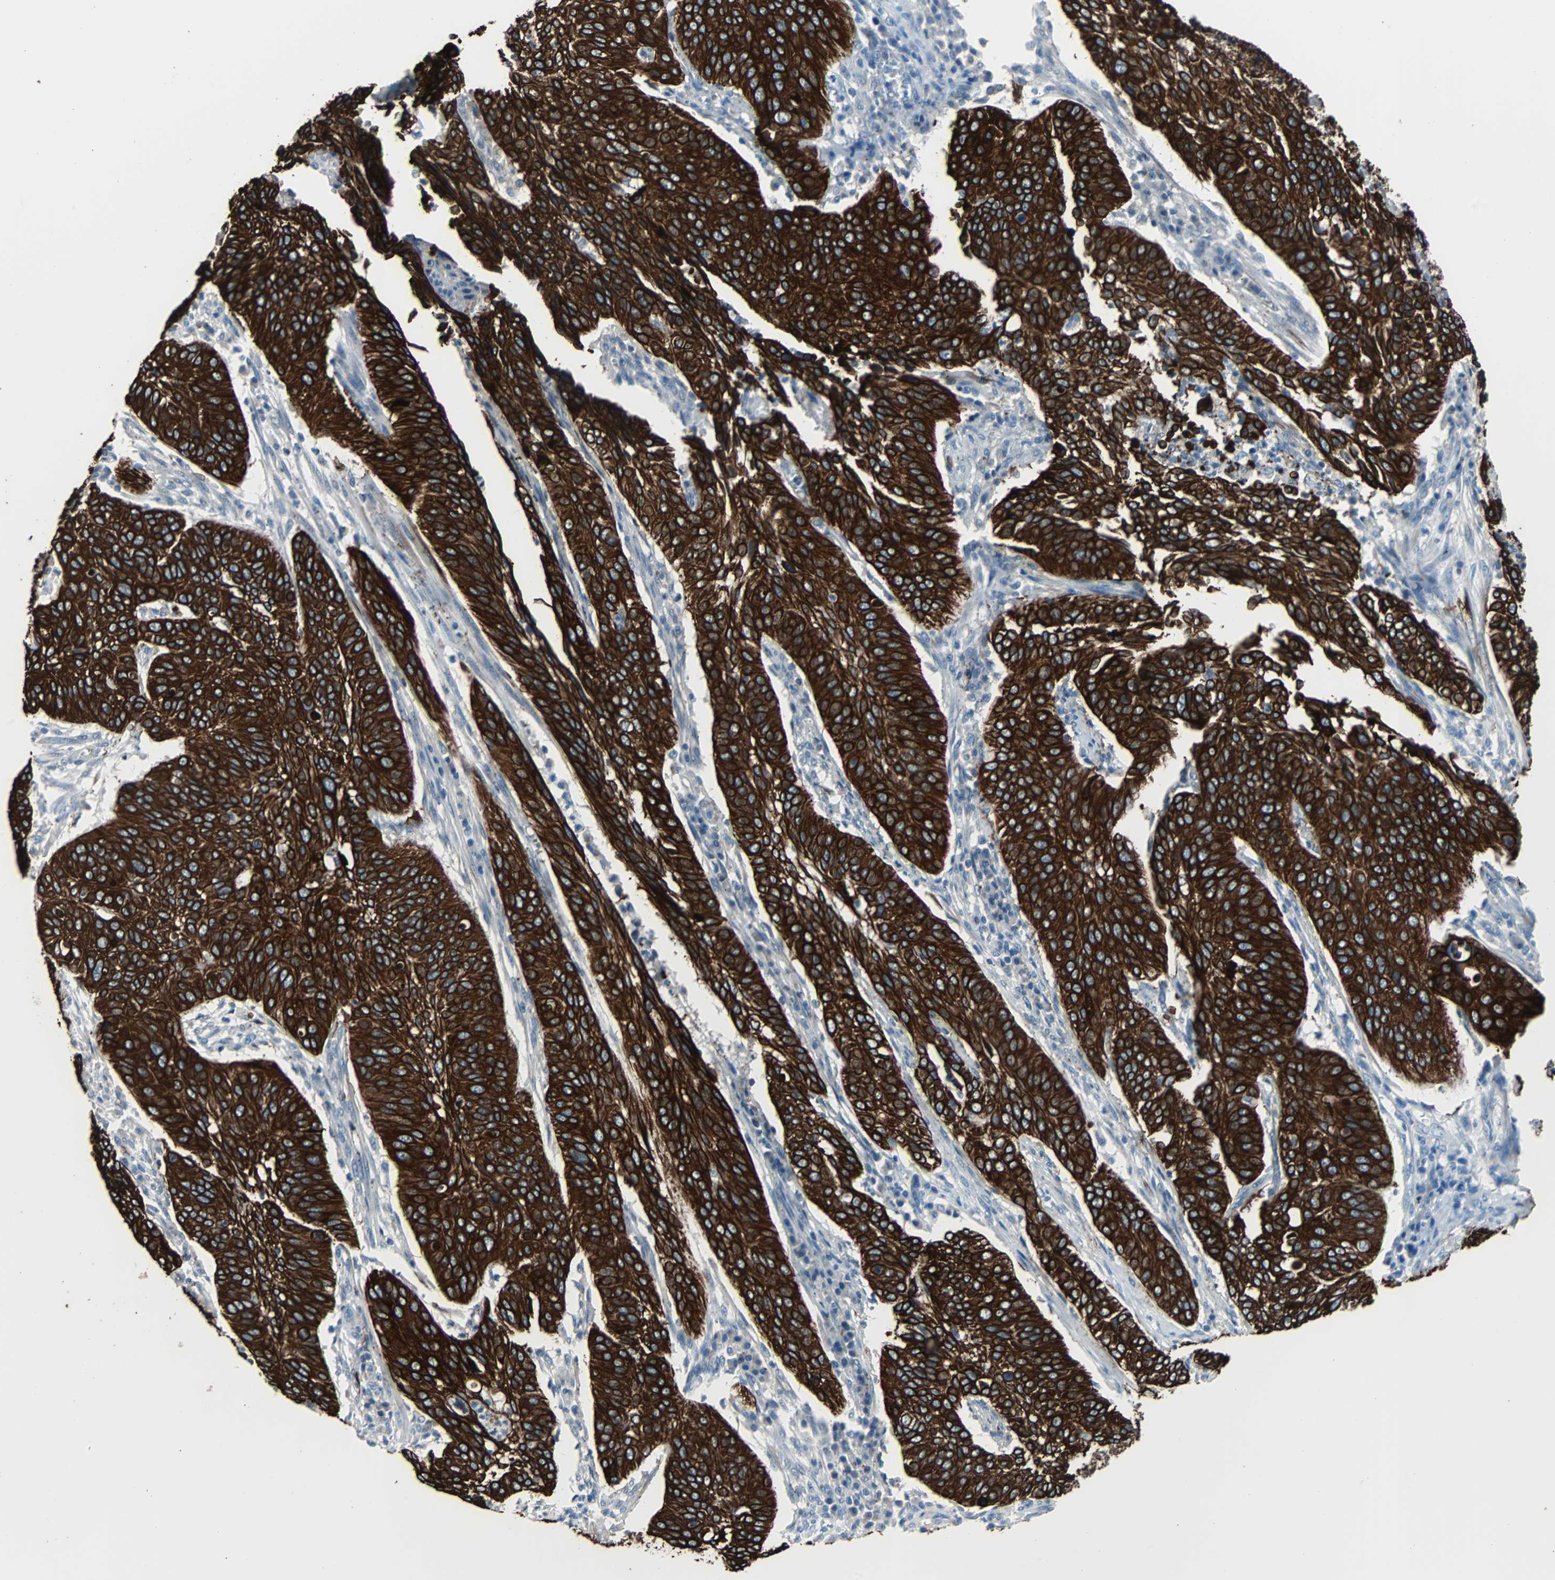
{"staining": {"intensity": "strong", "quantity": ">75%", "location": "cytoplasmic/membranous"}, "tissue": "cervical cancer", "cell_type": "Tumor cells", "image_type": "cancer", "snomed": [{"axis": "morphology", "description": "Squamous cell carcinoma, NOS"}, {"axis": "topography", "description": "Cervix"}], "caption": "Protein staining of squamous cell carcinoma (cervical) tissue demonstrates strong cytoplasmic/membranous positivity in about >75% of tumor cells. (DAB (3,3'-diaminobenzidine) = brown stain, brightfield microscopy at high magnification).", "gene": "KRT7", "patient": {"sex": "female", "age": 39}}